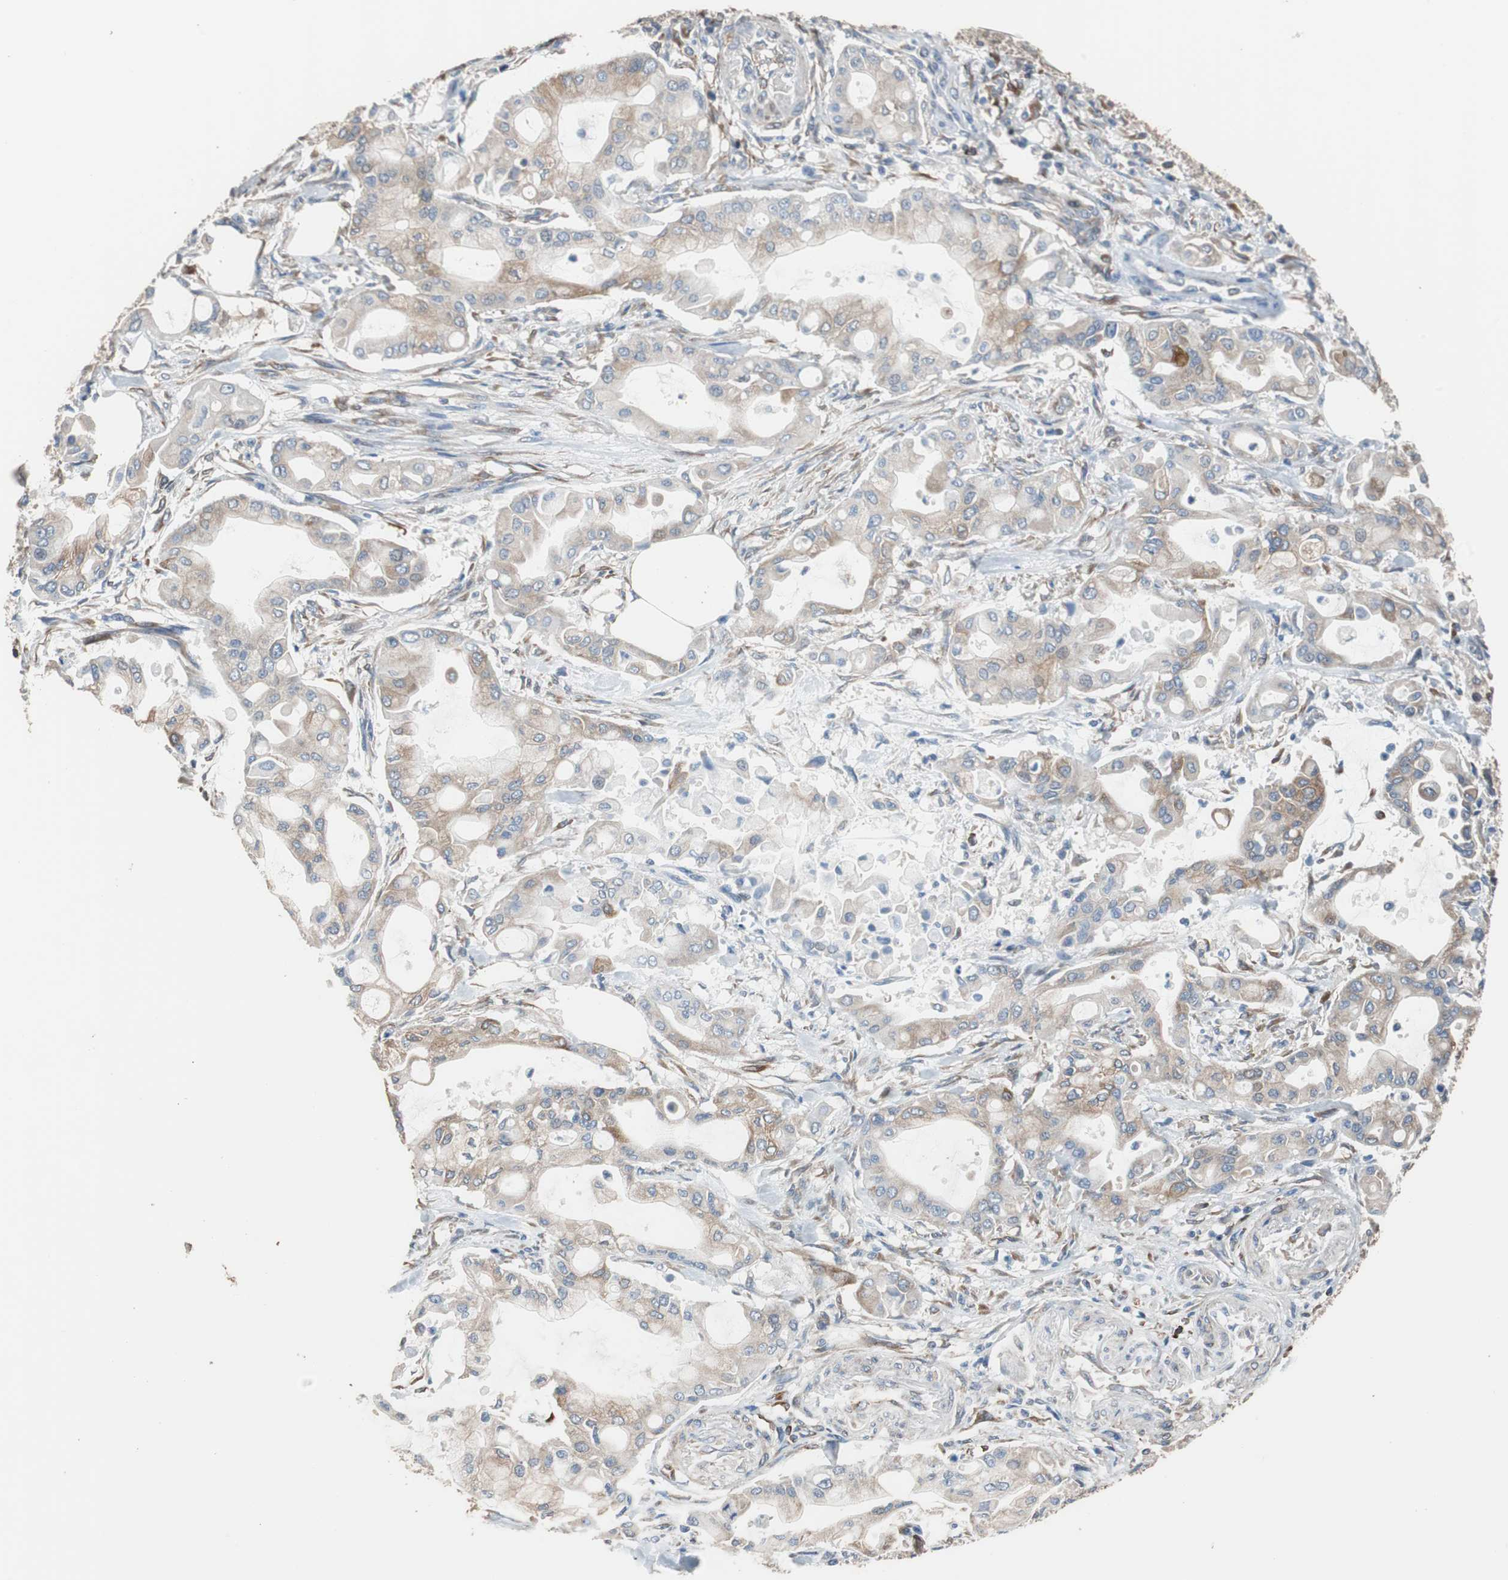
{"staining": {"intensity": "moderate", "quantity": ">75%", "location": "cytoplasmic/membranous"}, "tissue": "pancreatic cancer", "cell_type": "Tumor cells", "image_type": "cancer", "snomed": [{"axis": "morphology", "description": "Adenocarcinoma, NOS"}, {"axis": "morphology", "description": "Adenocarcinoma, metastatic, NOS"}, {"axis": "topography", "description": "Lymph node"}, {"axis": "topography", "description": "Pancreas"}, {"axis": "topography", "description": "Duodenum"}], "caption": "Pancreatic cancer (adenocarcinoma) stained with immunohistochemistry demonstrates moderate cytoplasmic/membranous positivity in about >75% of tumor cells. (IHC, brightfield microscopy, high magnification).", "gene": "PBXIP1", "patient": {"sex": "female", "age": 64}}